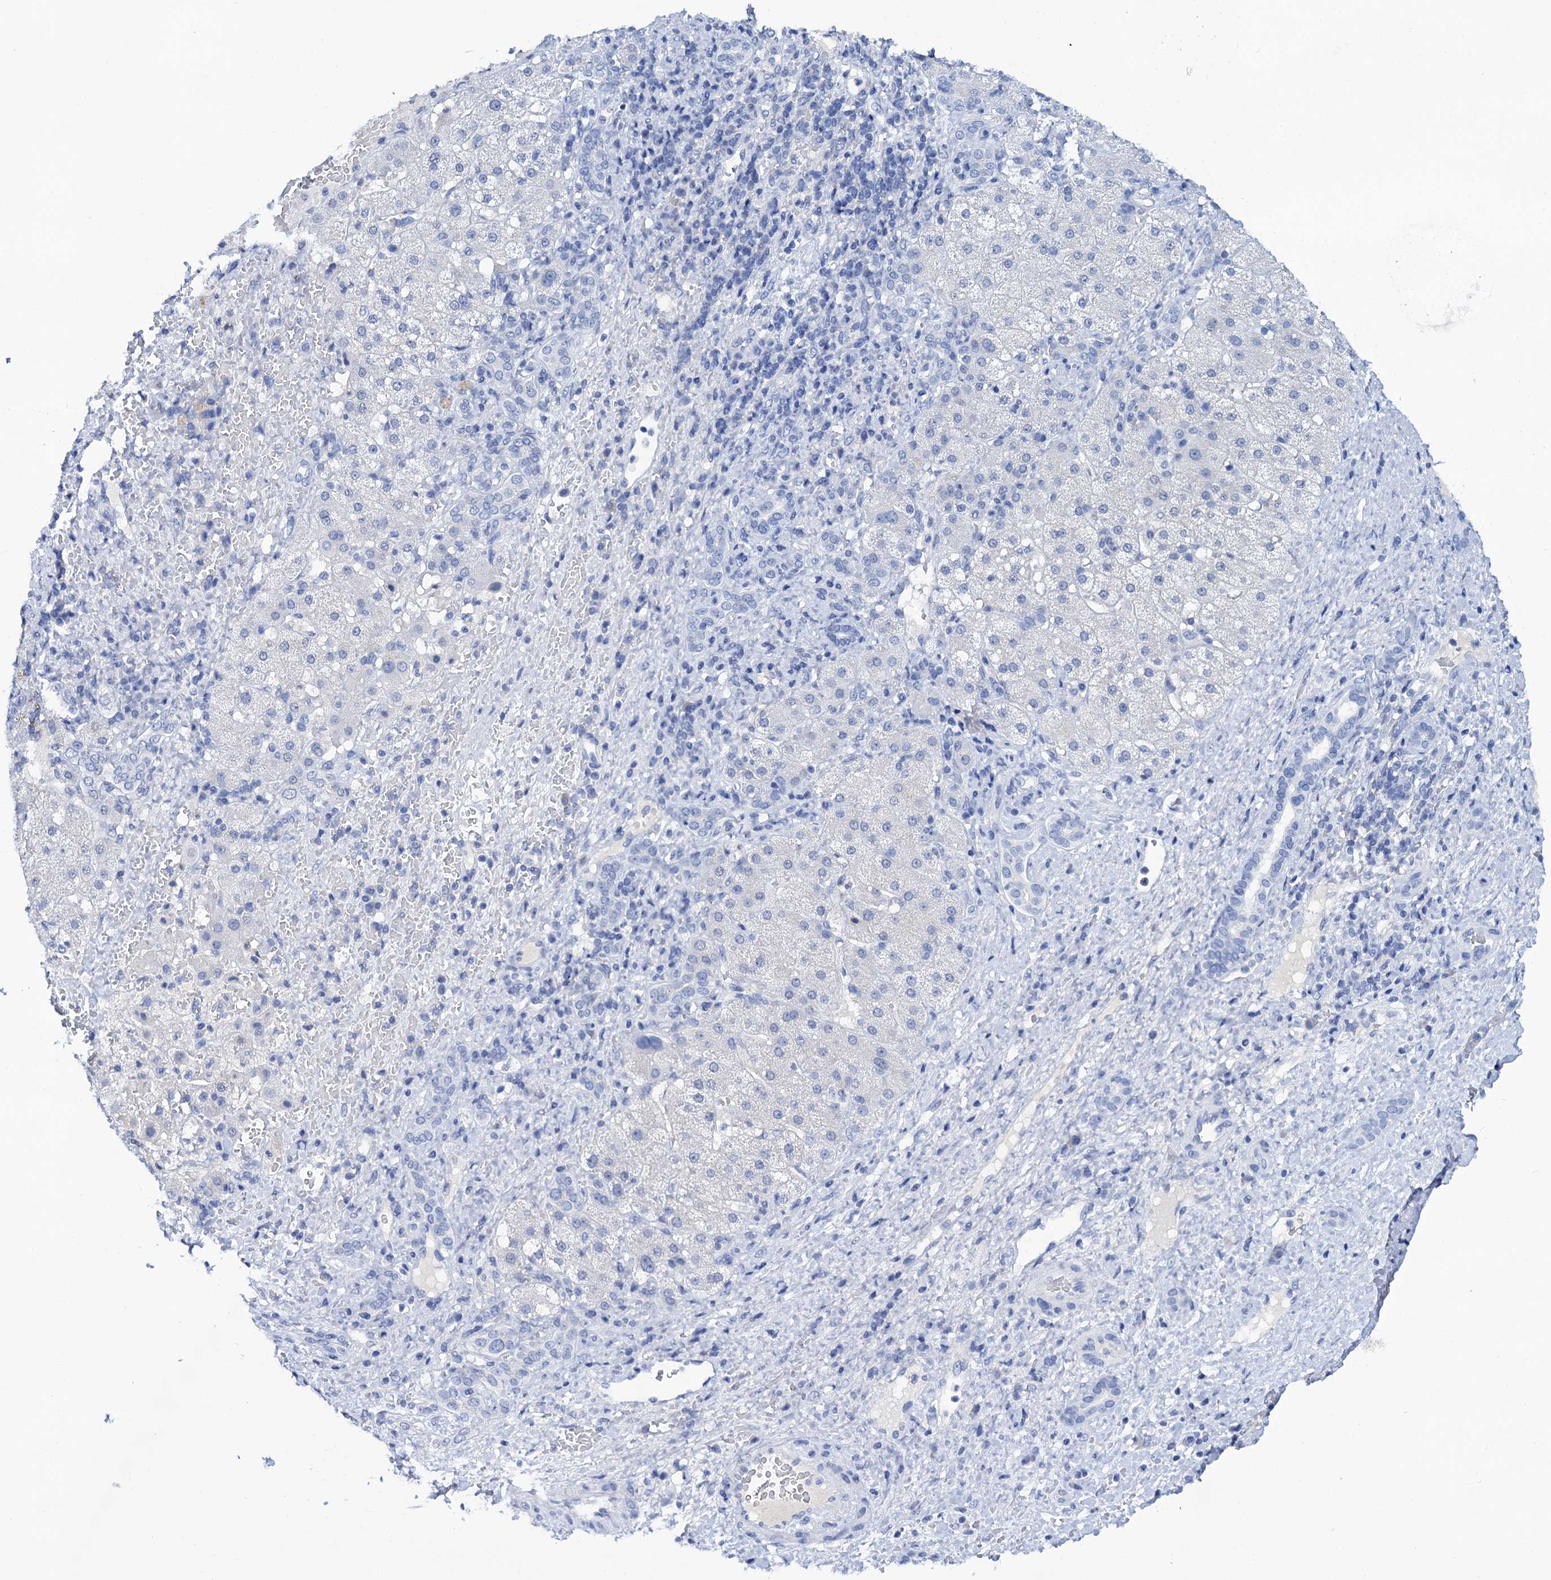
{"staining": {"intensity": "negative", "quantity": "none", "location": "none"}, "tissue": "liver cancer", "cell_type": "Tumor cells", "image_type": "cancer", "snomed": [{"axis": "morphology", "description": "Normal tissue, NOS"}, {"axis": "morphology", "description": "Carcinoma, Hepatocellular, NOS"}, {"axis": "topography", "description": "Liver"}], "caption": "A photomicrograph of human liver cancer is negative for staining in tumor cells.", "gene": "LYPD3", "patient": {"sex": "male", "age": 57}}